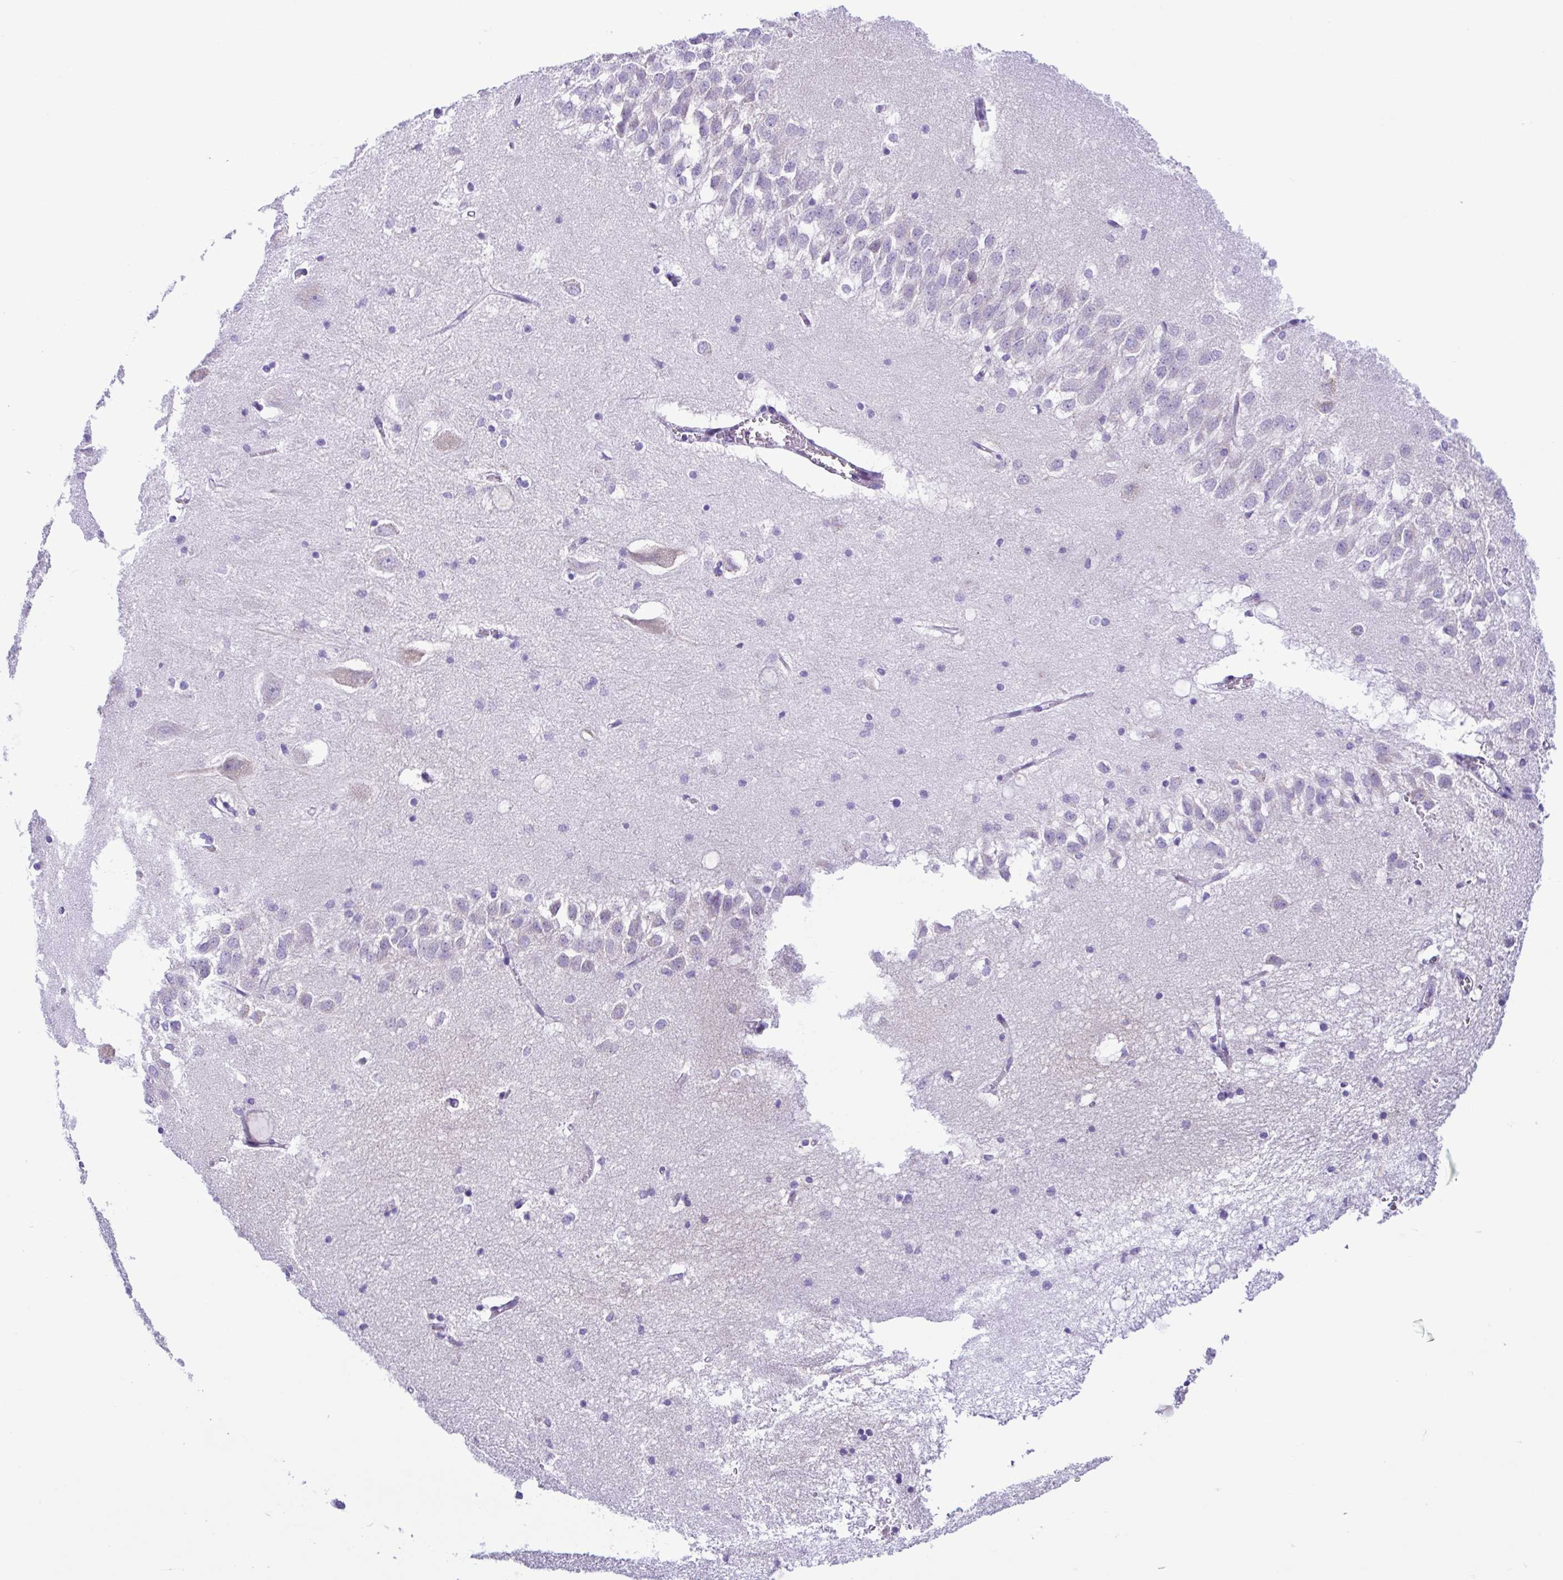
{"staining": {"intensity": "negative", "quantity": "none", "location": "none"}, "tissue": "hippocampus", "cell_type": "Glial cells", "image_type": "normal", "snomed": [{"axis": "morphology", "description": "Normal tissue, NOS"}, {"axis": "topography", "description": "Hippocampus"}], "caption": "Normal hippocampus was stained to show a protein in brown. There is no significant expression in glial cells.", "gene": "ACTRT3", "patient": {"sex": "male", "age": 58}}